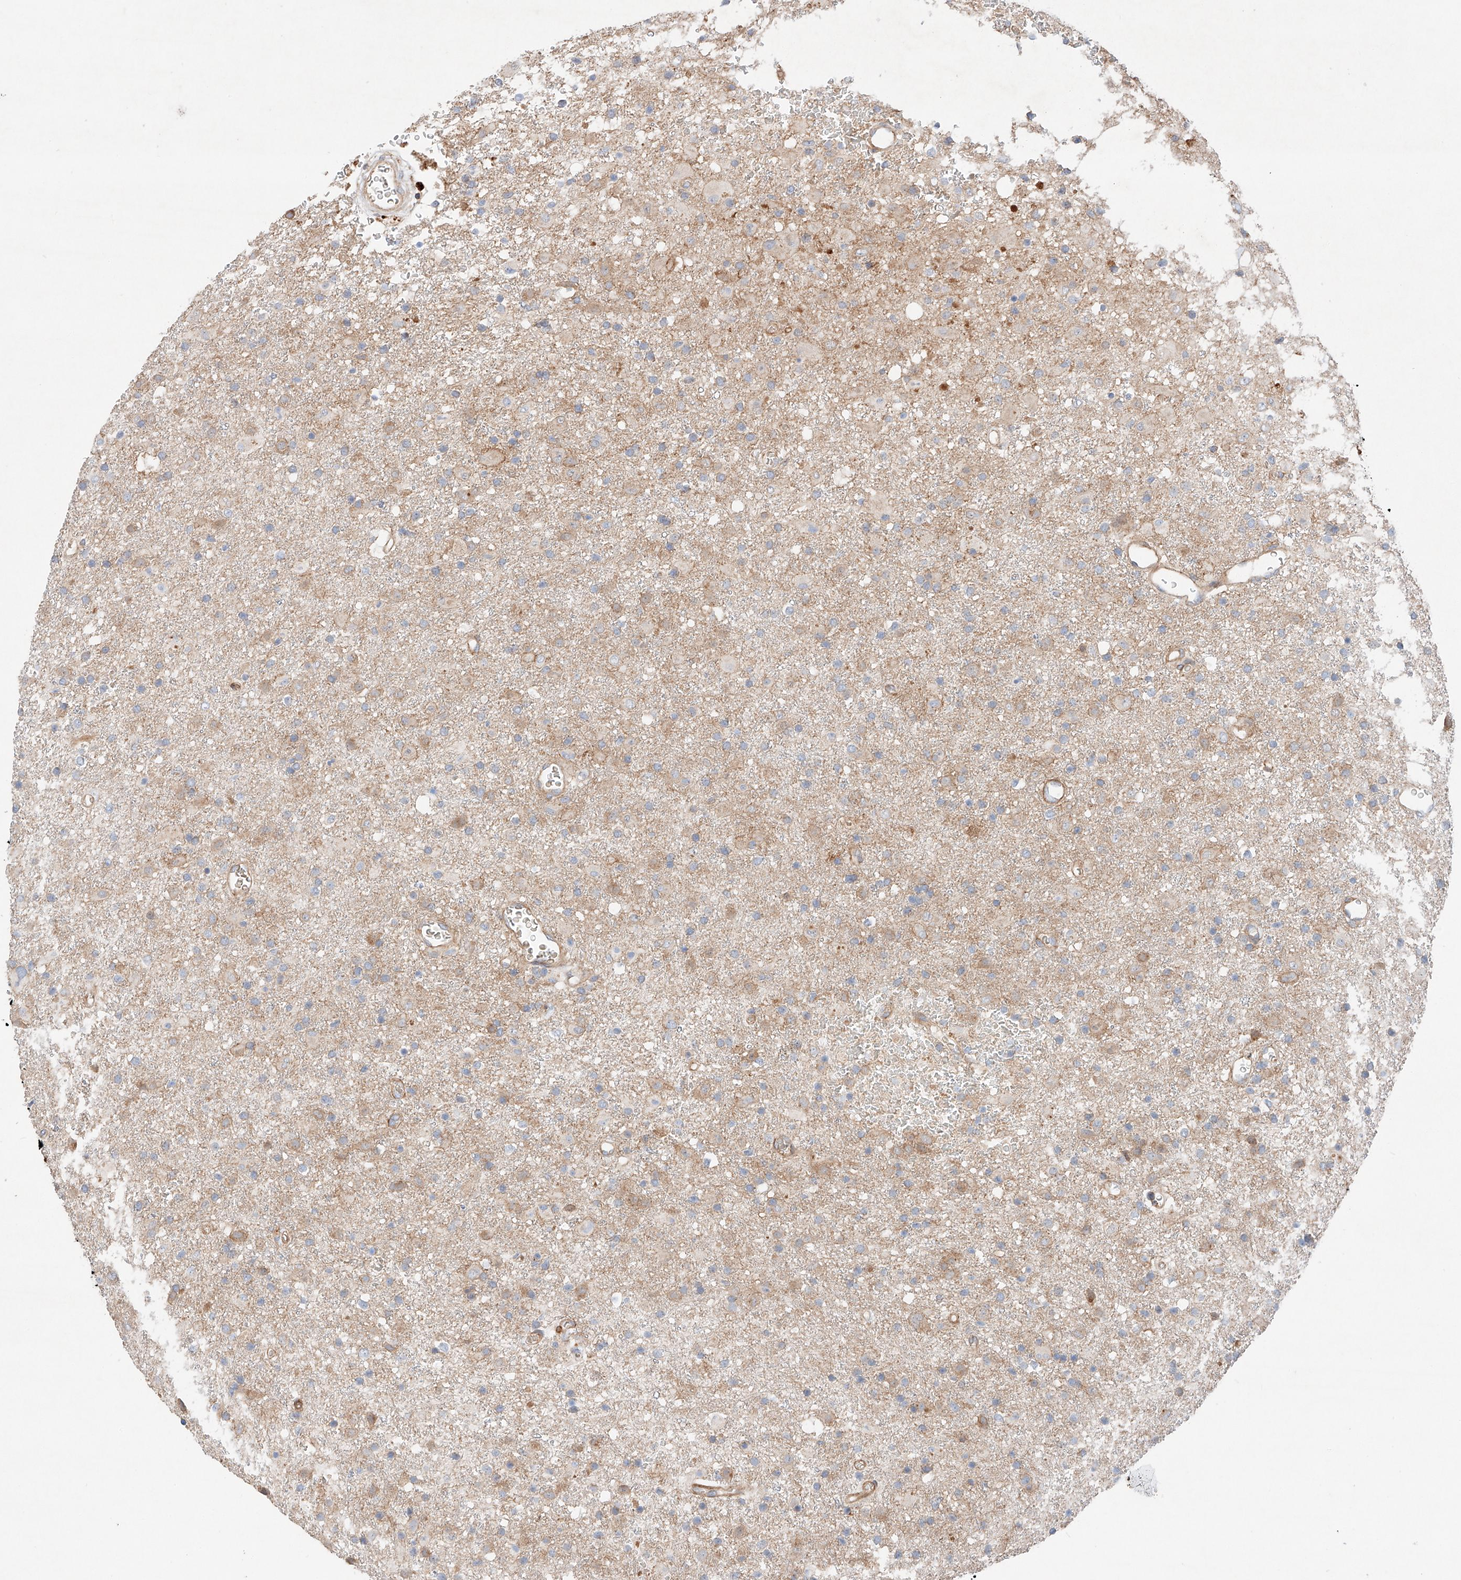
{"staining": {"intensity": "weak", "quantity": "<25%", "location": "cytoplasmic/membranous"}, "tissue": "glioma", "cell_type": "Tumor cells", "image_type": "cancer", "snomed": [{"axis": "morphology", "description": "Glioma, malignant, Low grade"}, {"axis": "topography", "description": "Brain"}], "caption": "Tumor cells show no significant protein positivity in glioma.", "gene": "MINDY4", "patient": {"sex": "male", "age": 65}}